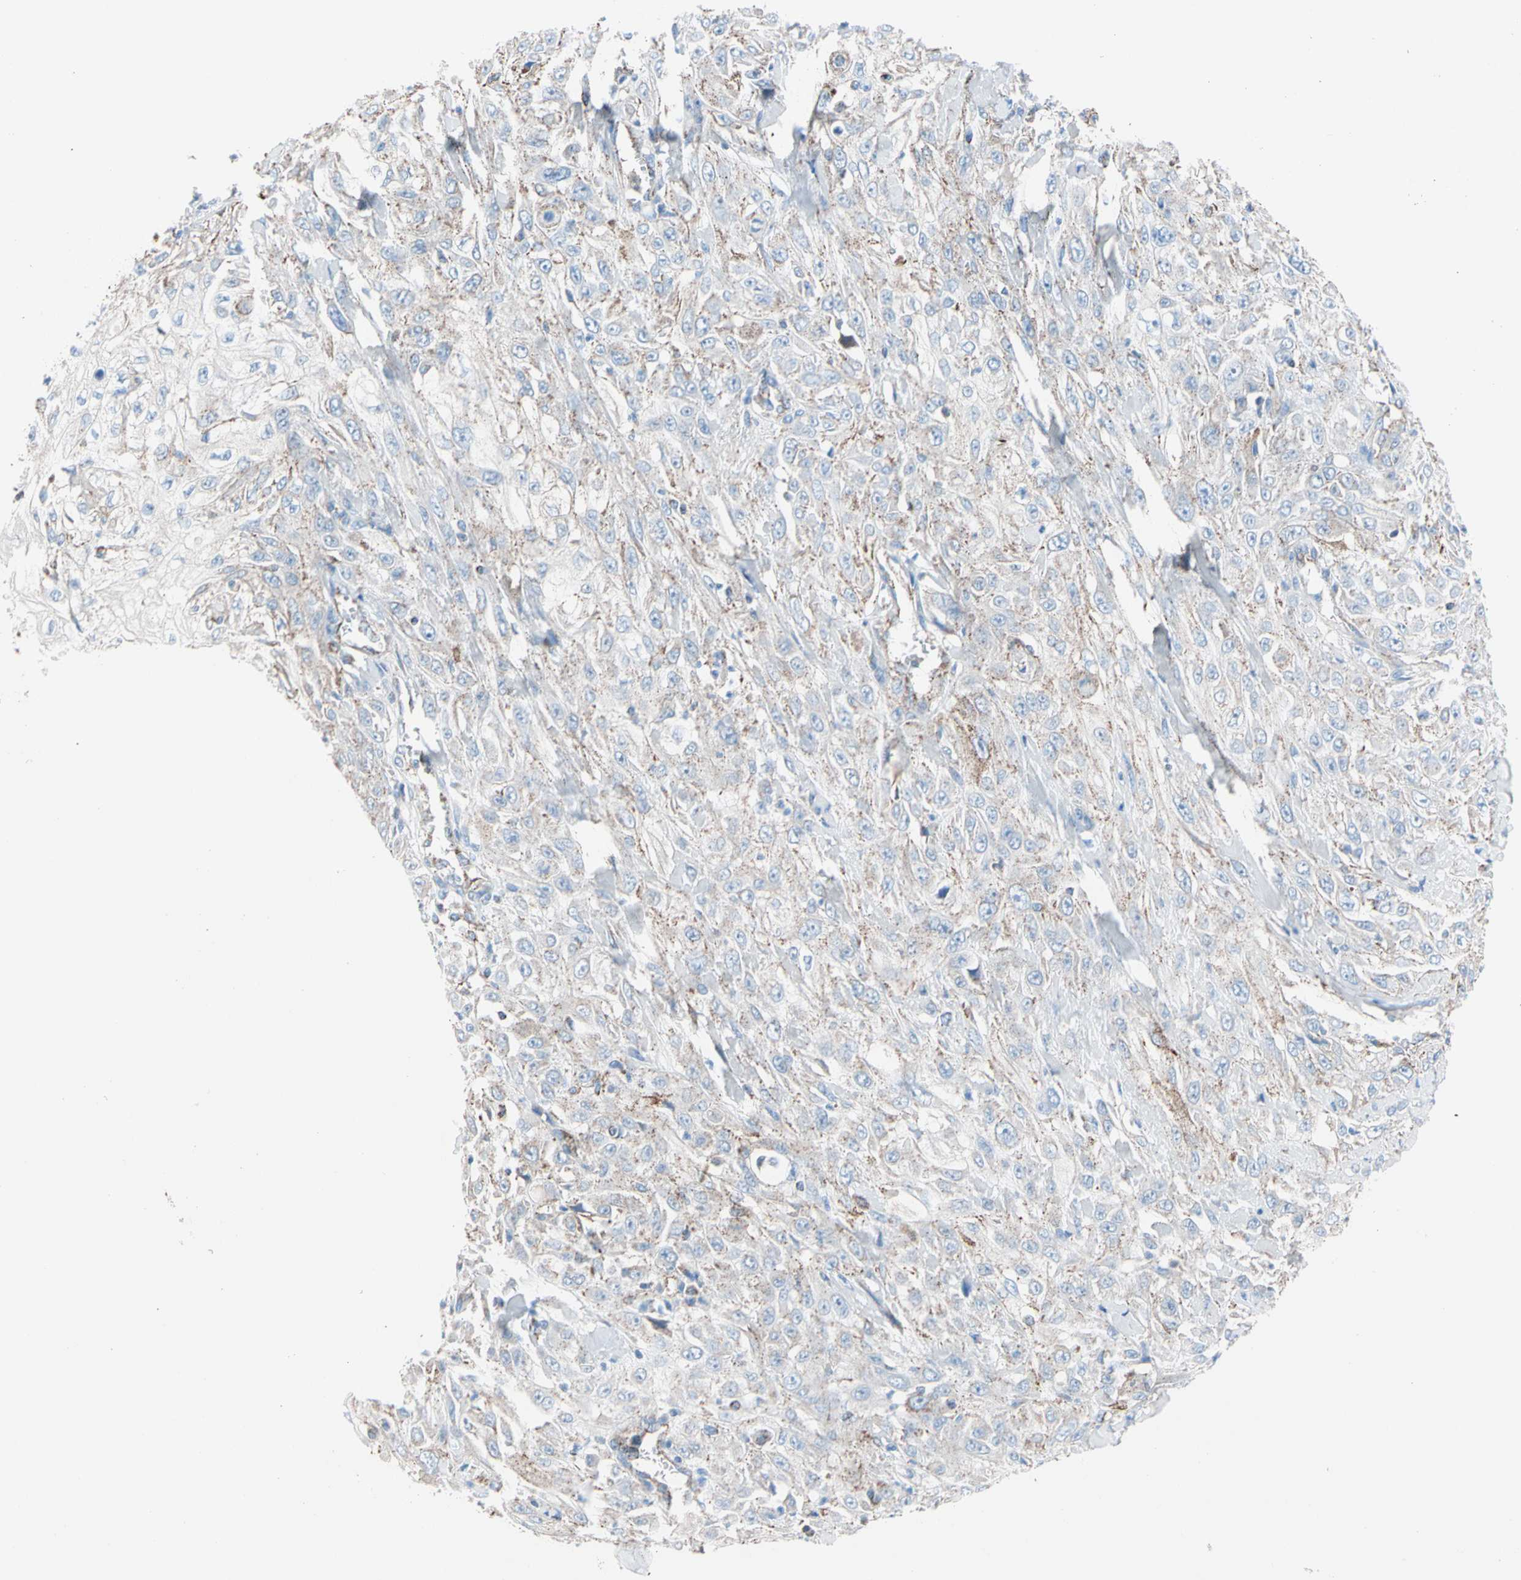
{"staining": {"intensity": "strong", "quantity": "<25%", "location": "cytoplasmic/membranous"}, "tissue": "skin cancer", "cell_type": "Tumor cells", "image_type": "cancer", "snomed": [{"axis": "morphology", "description": "Squamous cell carcinoma, NOS"}, {"axis": "morphology", "description": "Squamous cell carcinoma, metastatic, NOS"}, {"axis": "topography", "description": "Skin"}, {"axis": "topography", "description": "Lymph node"}], "caption": "An image showing strong cytoplasmic/membranous expression in approximately <25% of tumor cells in skin cancer, as visualized by brown immunohistochemical staining.", "gene": "HK1", "patient": {"sex": "male", "age": 75}}